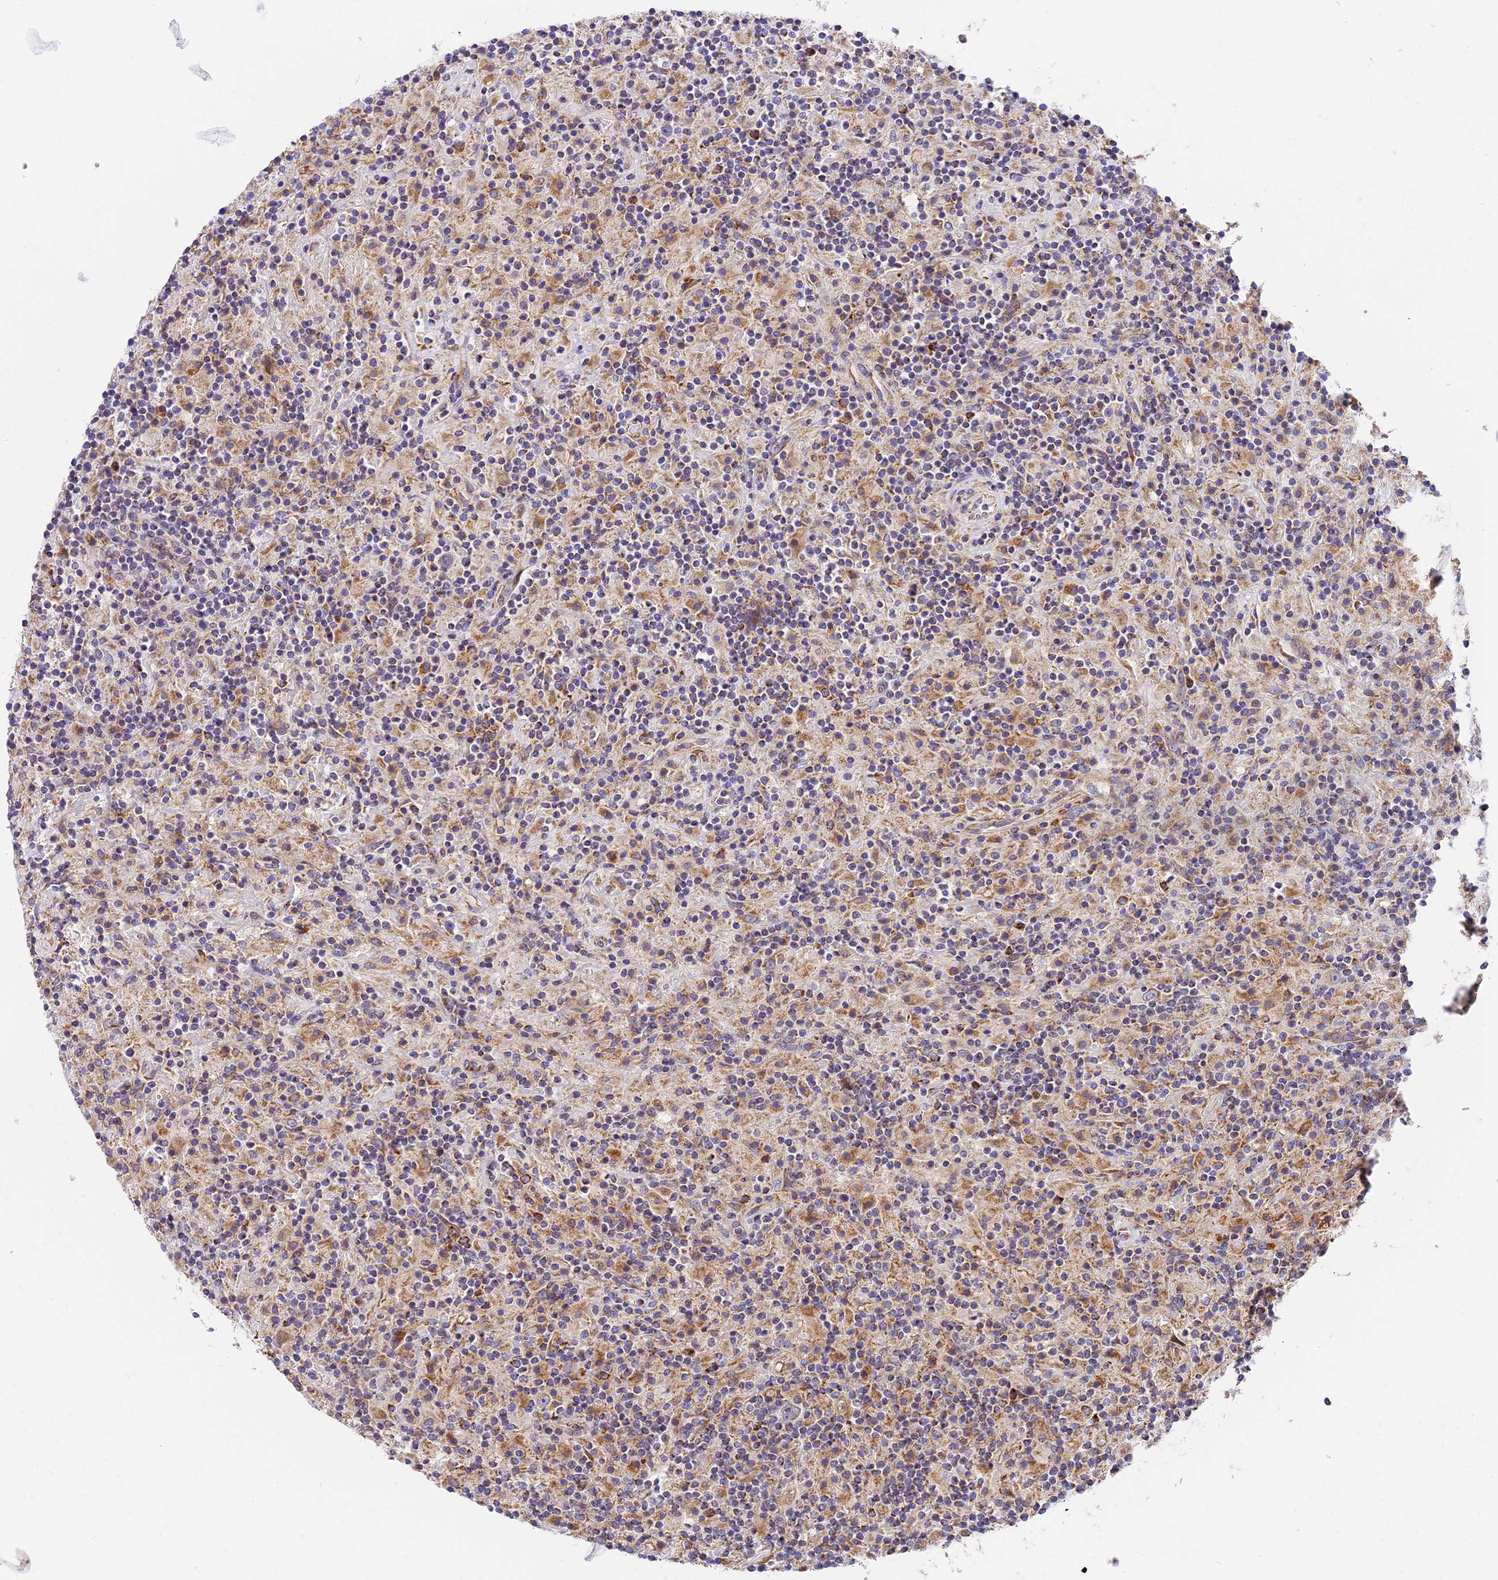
{"staining": {"intensity": "weak", "quantity": "<25%", "location": "cytoplasmic/membranous"}, "tissue": "lymphoma", "cell_type": "Tumor cells", "image_type": "cancer", "snomed": [{"axis": "morphology", "description": "Hodgkin's disease, NOS"}, {"axis": "topography", "description": "Lymph node"}], "caption": "Tumor cells are negative for brown protein staining in Hodgkin's disease.", "gene": "MRAS", "patient": {"sex": "male", "age": 70}}